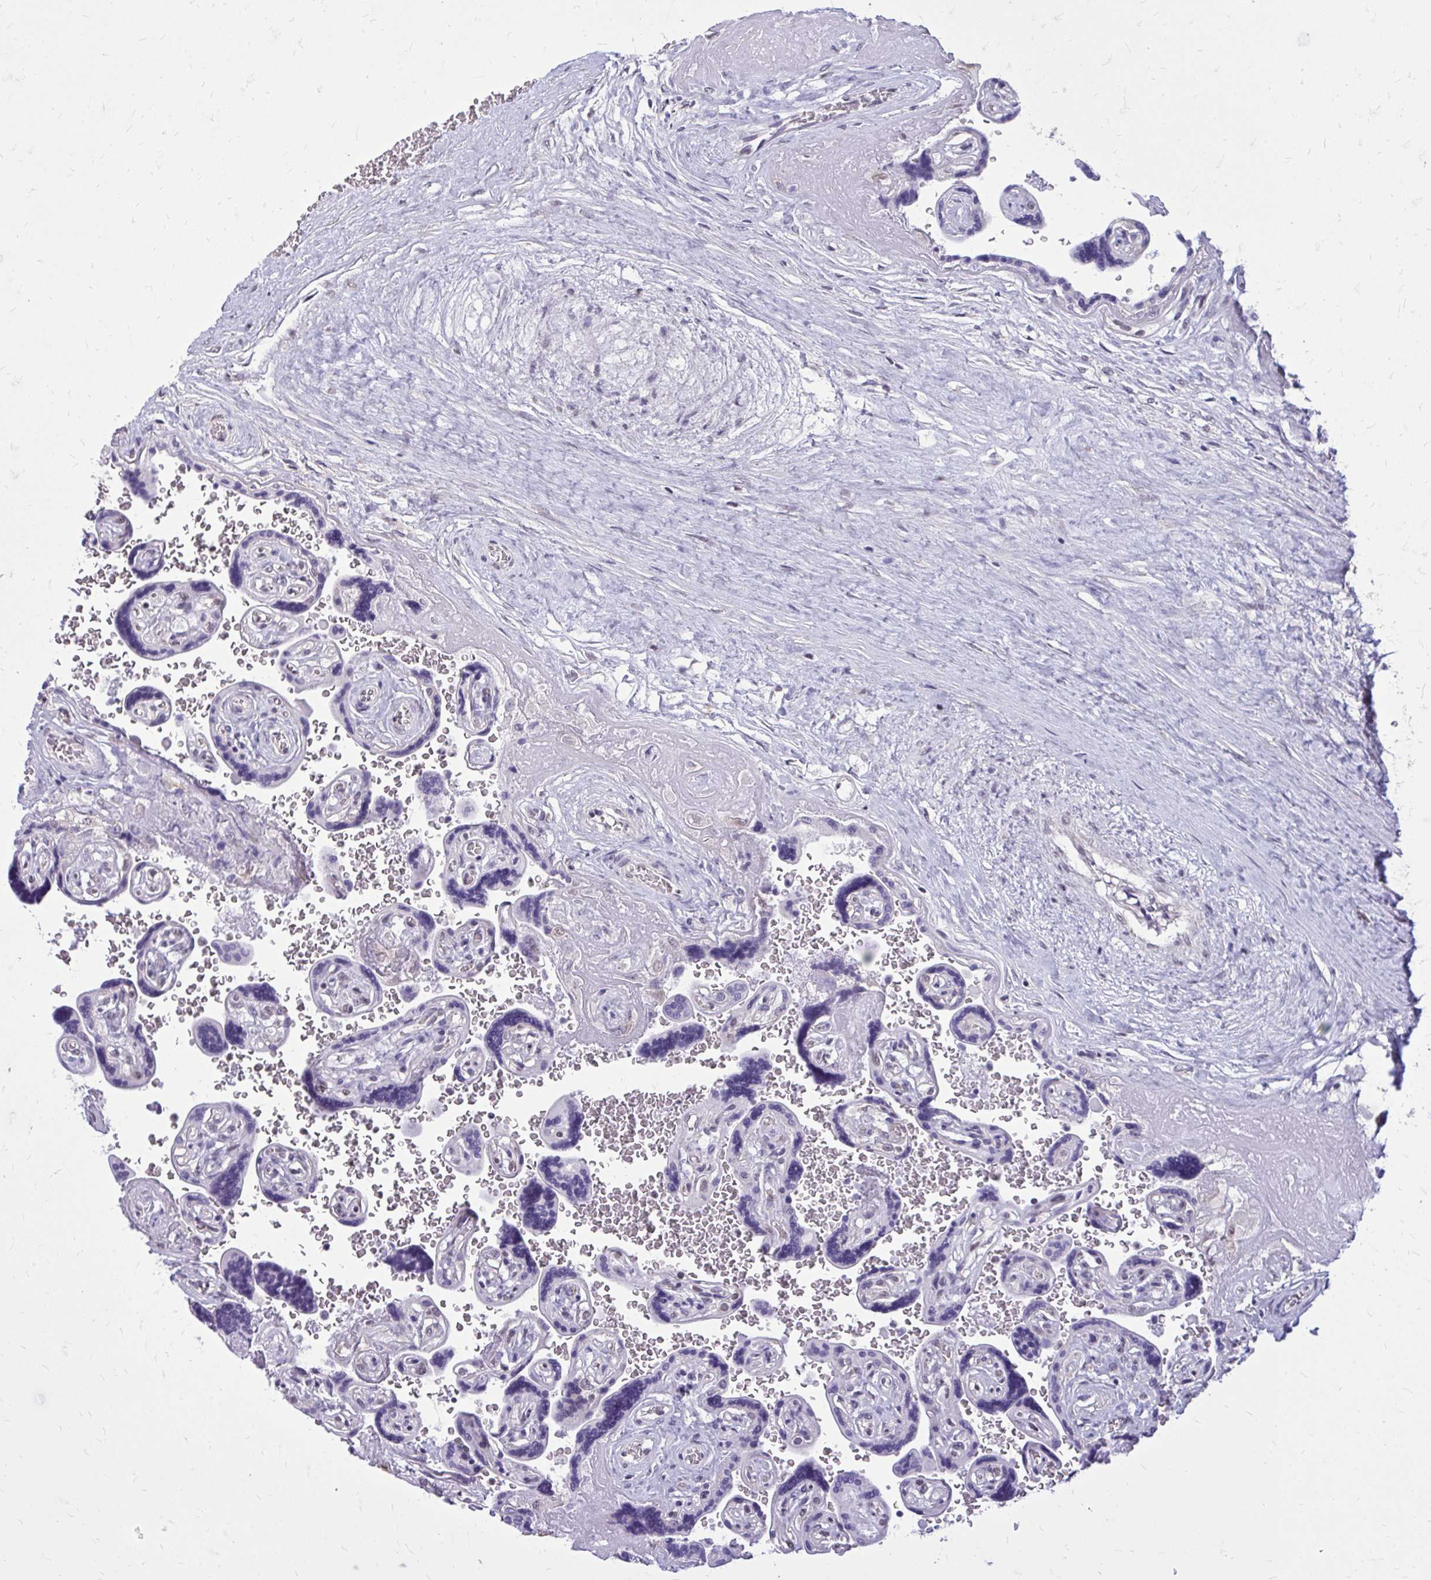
{"staining": {"intensity": "weak", "quantity": "25%-75%", "location": "nuclear"}, "tissue": "placenta", "cell_type": "Decidual cells", "image_type": "normal", "snomed": [{"axis": "morphology", "description": "Normal tissue, NOS"}, {"axis": "topography", "description": "Placenta"}], "caption": "This photomicrograph demonstrates unremarkable placenta stained with IHC to label a protein in brown. The nuclear of decidual cells show weak positivity for the protein. Nuclei are counter-stained blue.", "gene": "AKAP5", "patient": {"sex": "female", "age": 32}}